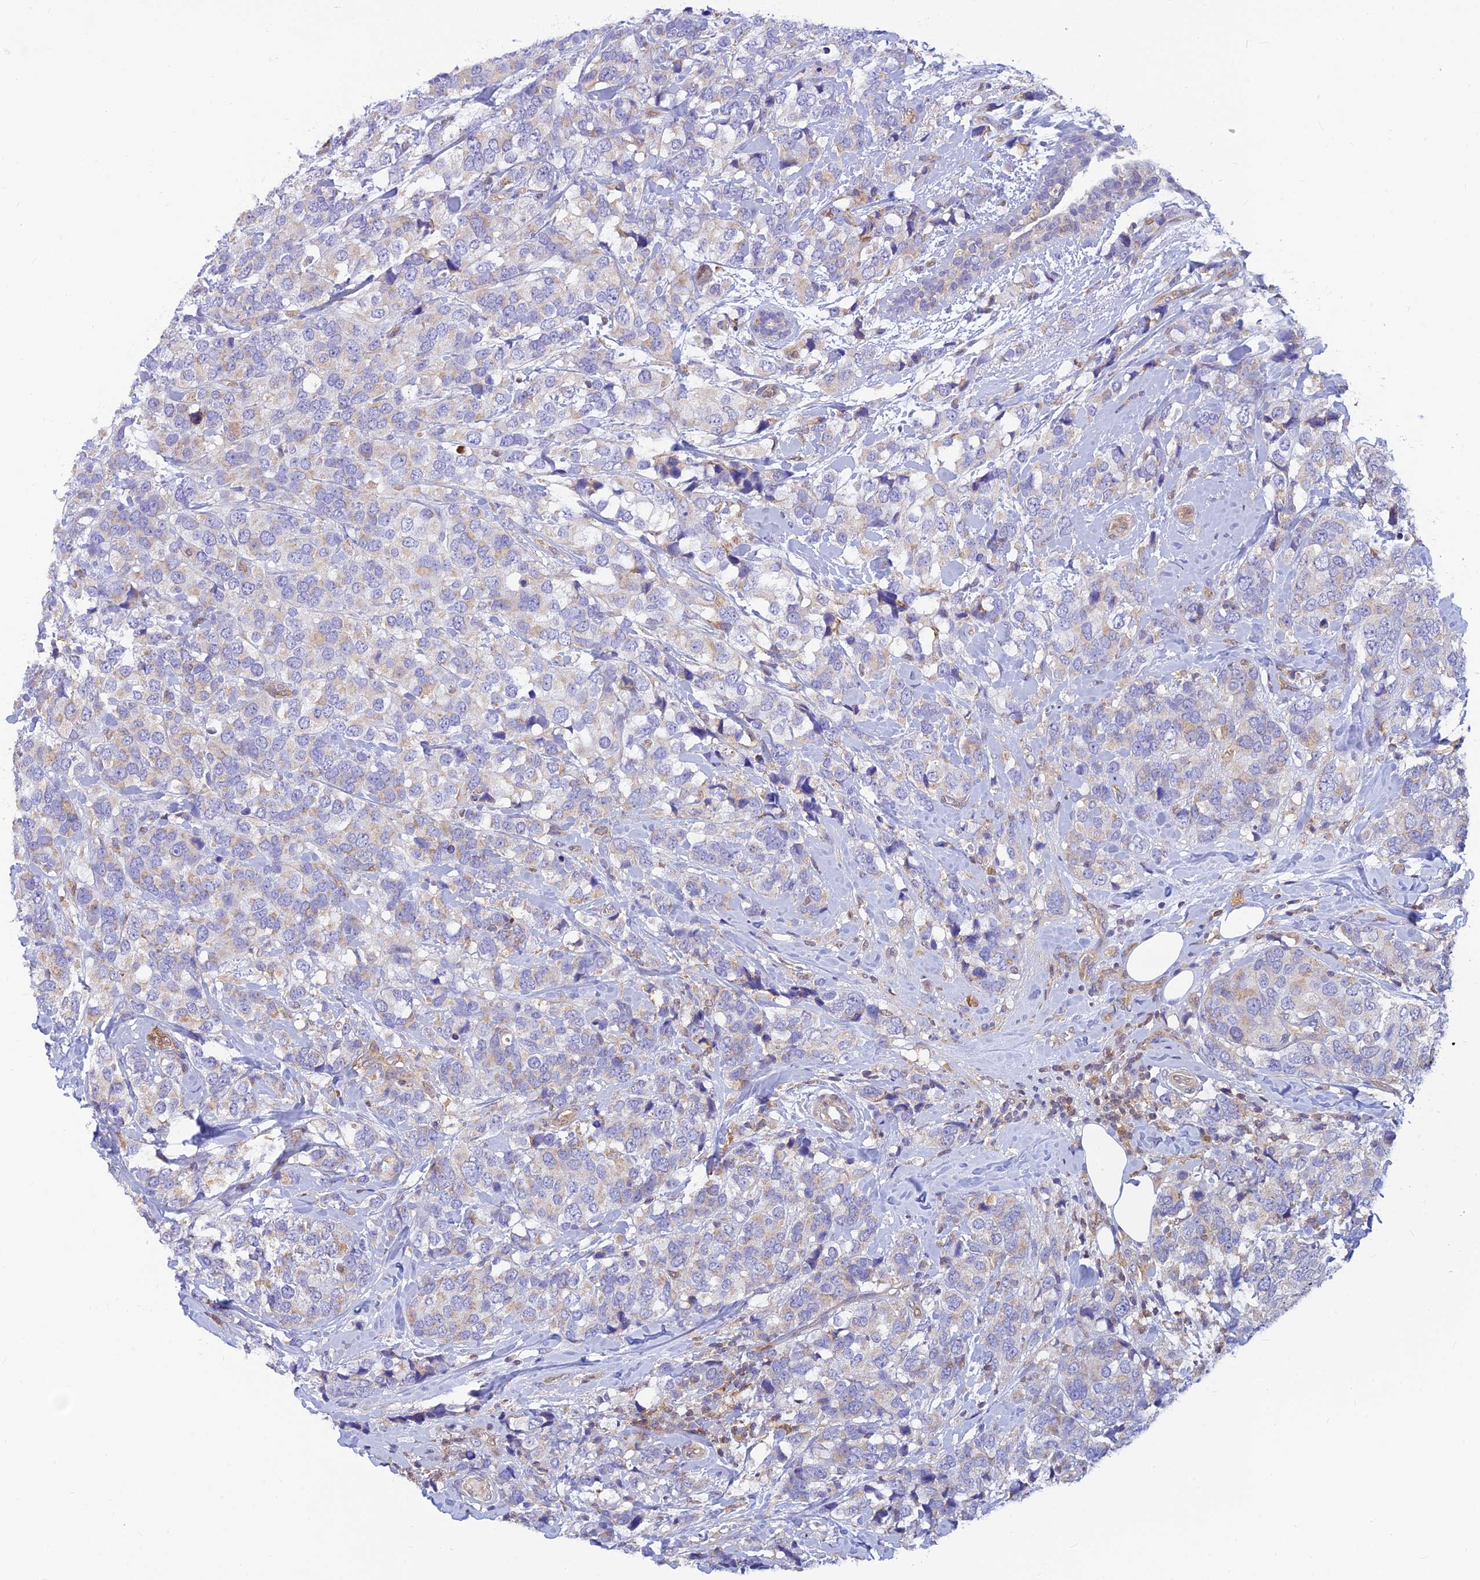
{"staining": {"intensity": "weak", "quantity": "<25%", "location": "cytoplasmic/membranous"}, "tissue": "breast cancer", "cell_type": "Tumor cells", "image_type": "cancer", "snomed": [{"axis": "morphology", "description": "Lobular carcinoma"}, {"axis": "topography", "description": "Breast"}], "caption": "Tumor cells are negative for protein expression in human breast cancer (lobular carcinoma).", "gene": "LYSMD2", "patient": {"sex": "female", "age": 59}}